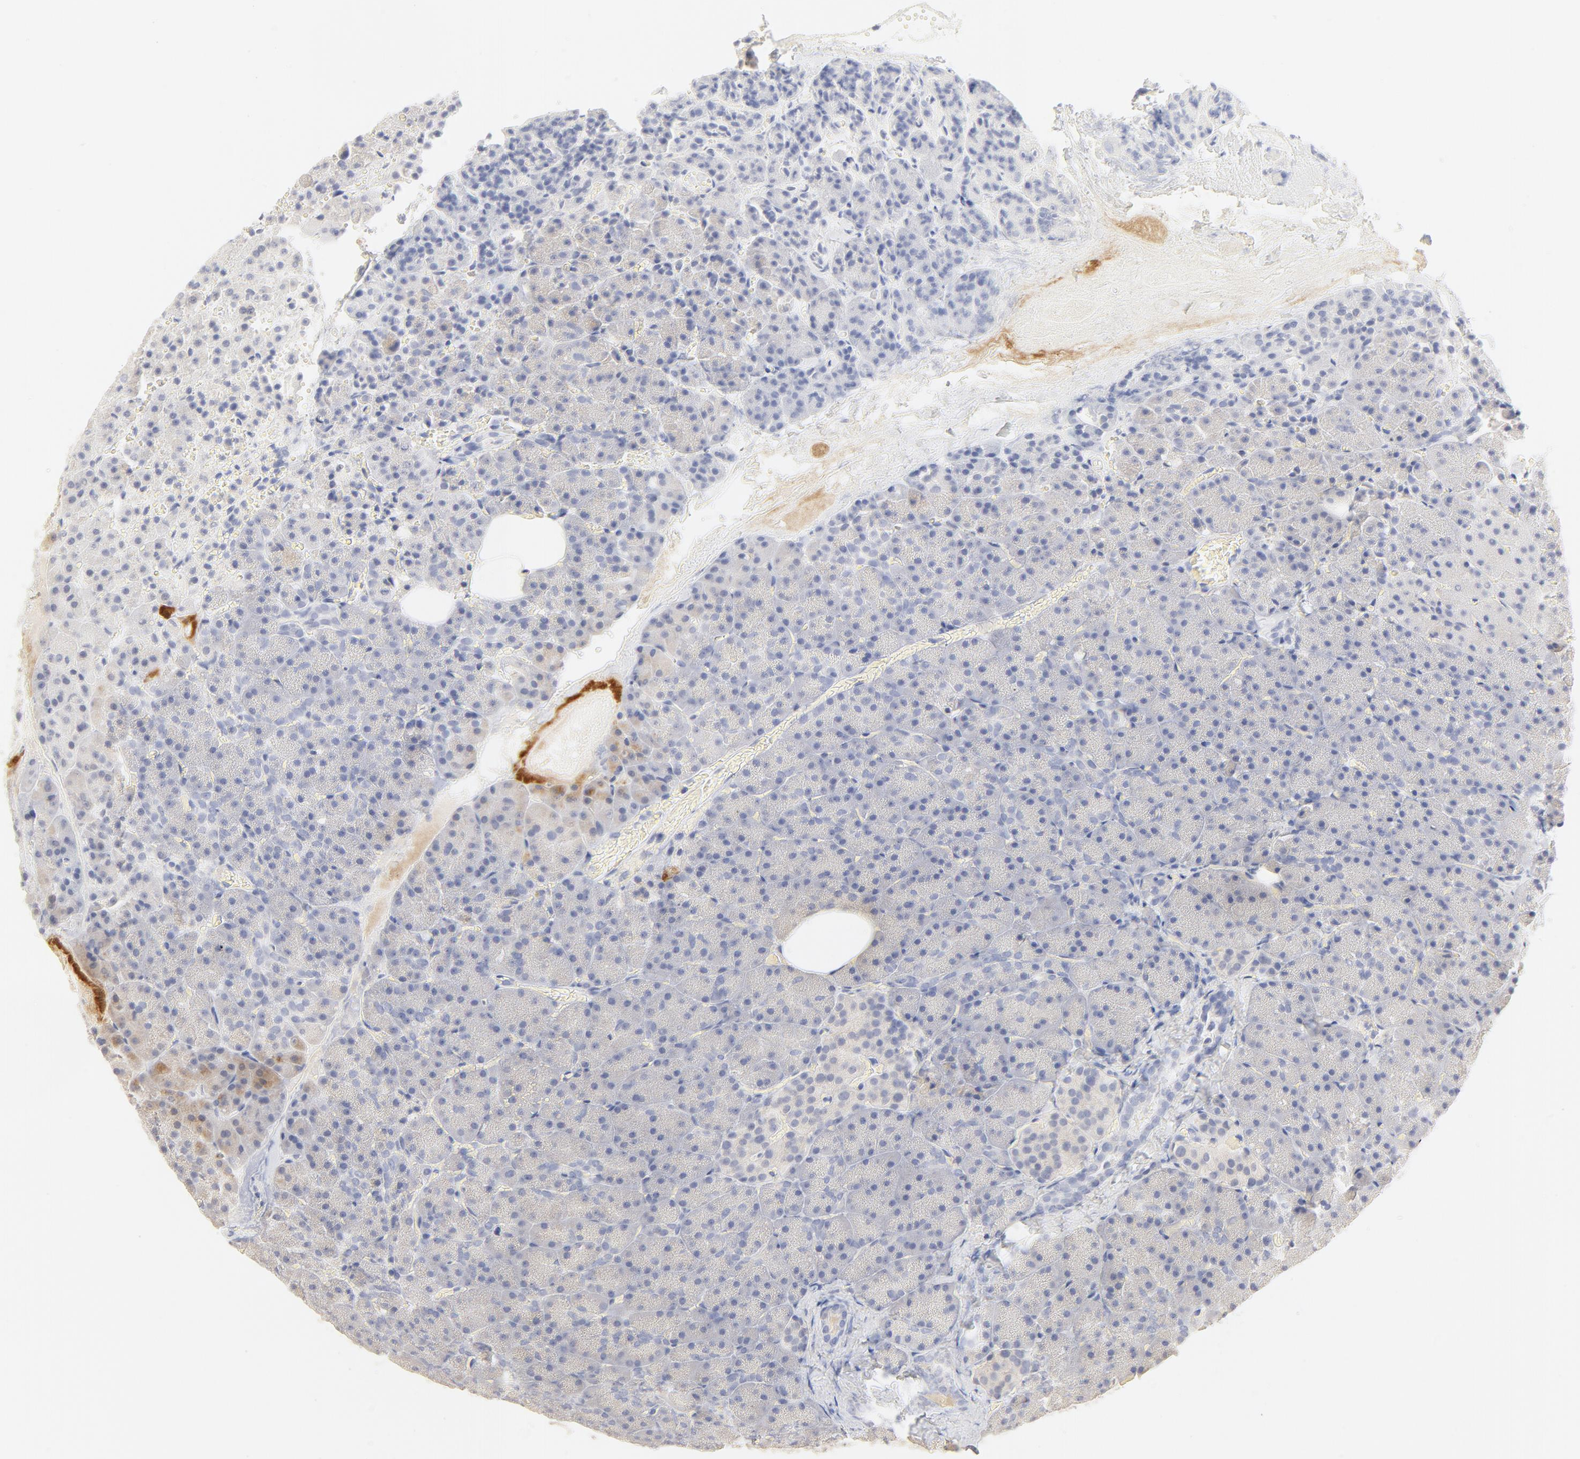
{"staining": {"intensity": "negative", "quantity": "none", "location": "none"}, "tissue": "carcinoid", "cell_type": "Tumor cells", "image_type": "cancer", "snomed": [{"axis": "morphology", "description": "Normal tissue, NOS"}, {"axis": "morphology", "description": "Carcinoid, malignant, NOS"}, {"axis": "topography", "description": "Pancreas"}], "caption": "Immunohistochemistry histopathology image of human carcinoid stained for a protein (brown), which displays no staining in tumor cells. (Brightfield microscopy of DAB (3,3'-diaminobenzidine) IHC at high magnification).", "gene": "FCGBP", "patient": {"sex": "female", "age": 35}}